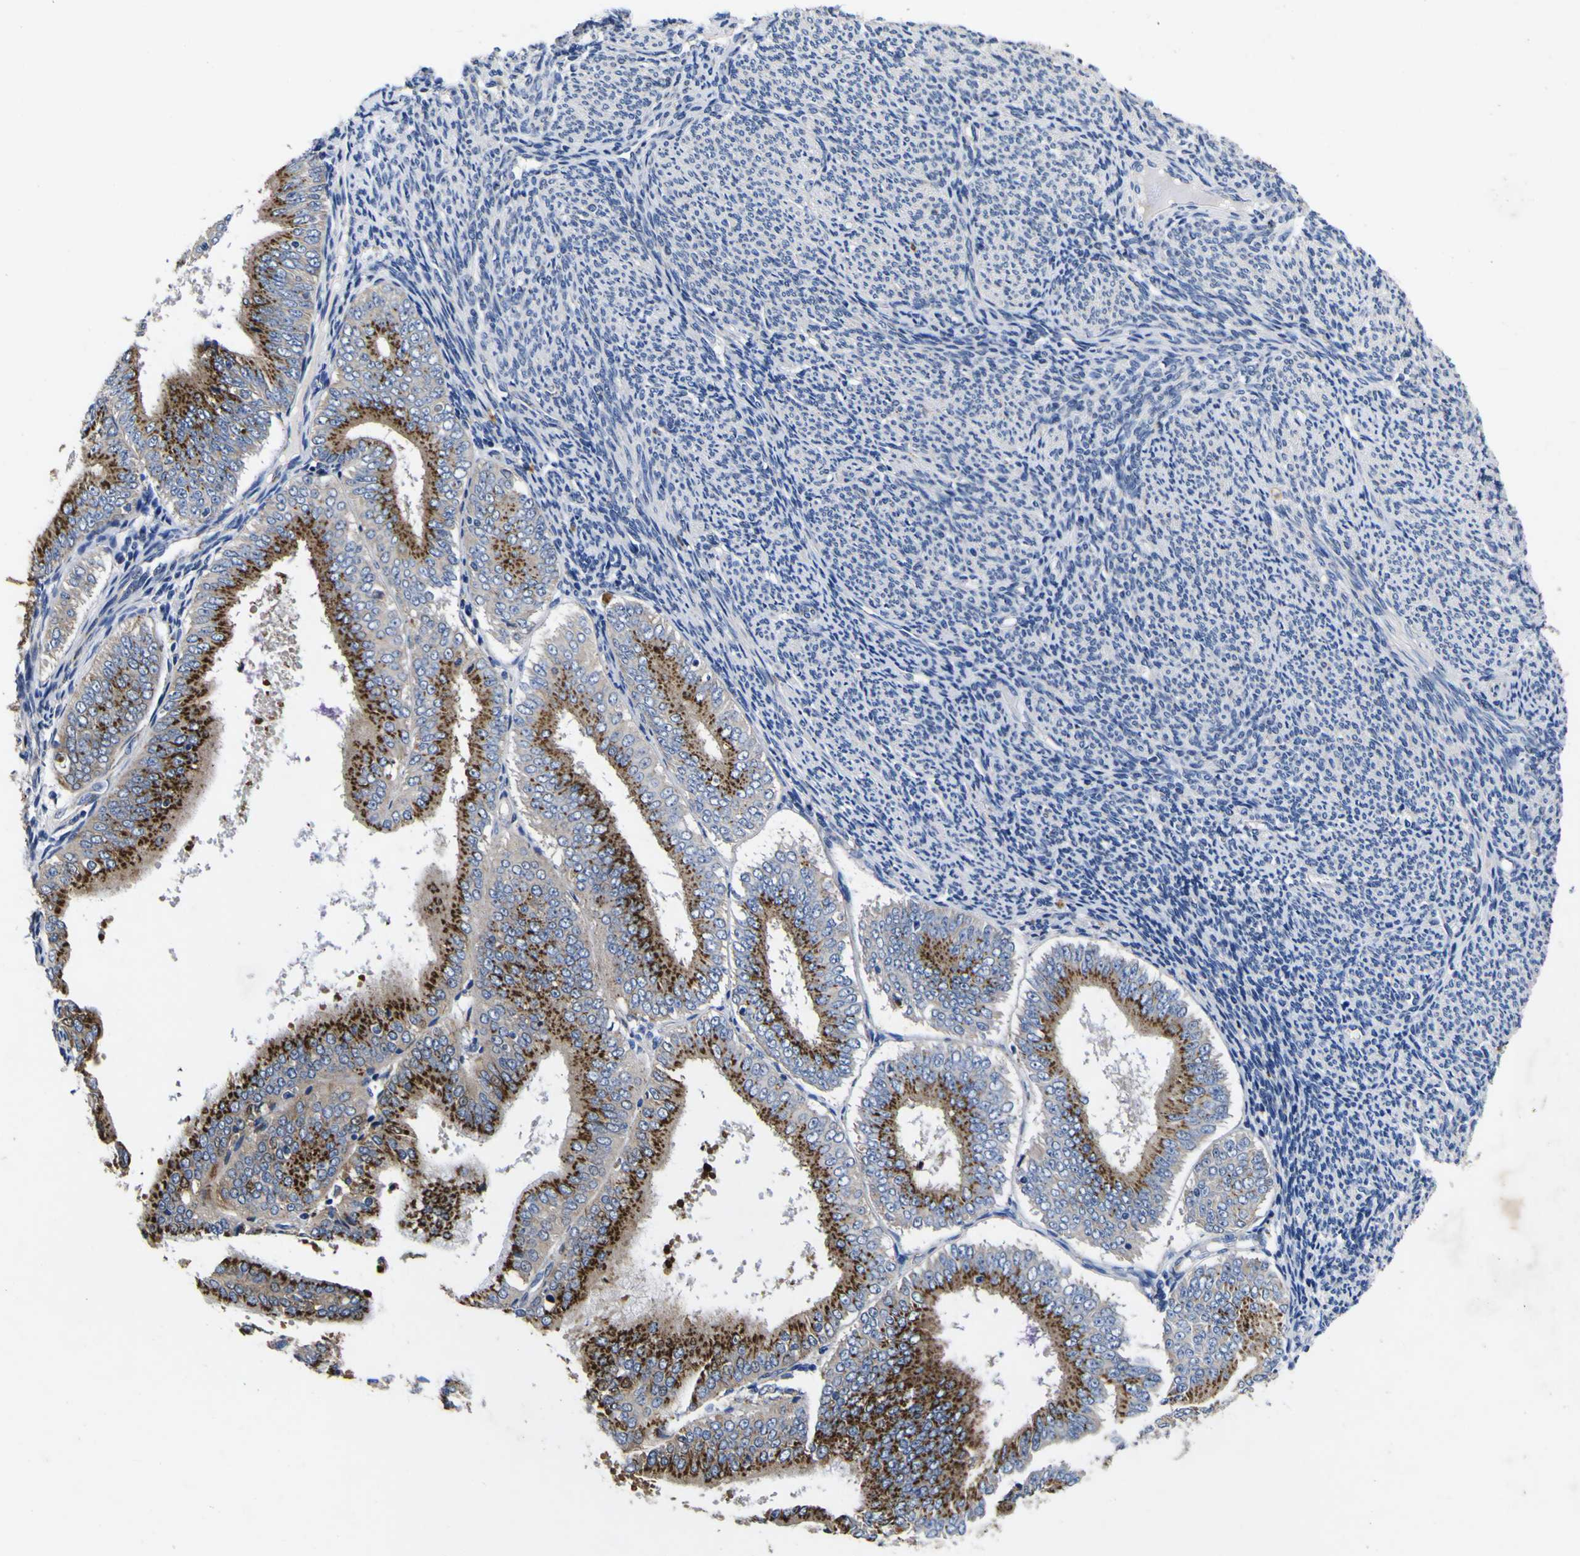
{"staining": {"intensity": "strong", "quantity": ">75%", "location": "cytoplasmic/membranous"}, "tissue": "endometrial cancer", "cell_type": "Tumor cells", "image_type": "cancer", "snomed": [{"axis": "morphology", "description": "Adenocarcinoma, NOS"}, {"axis": "topography", "description": "Endometrium"}], "caption": "Endometrial cancer (adenocarcinoma) stained with a protein marker shows strong staining in tumor cells.", "gene": "COA1", "patient": {"sex": "female", "age": 63}}